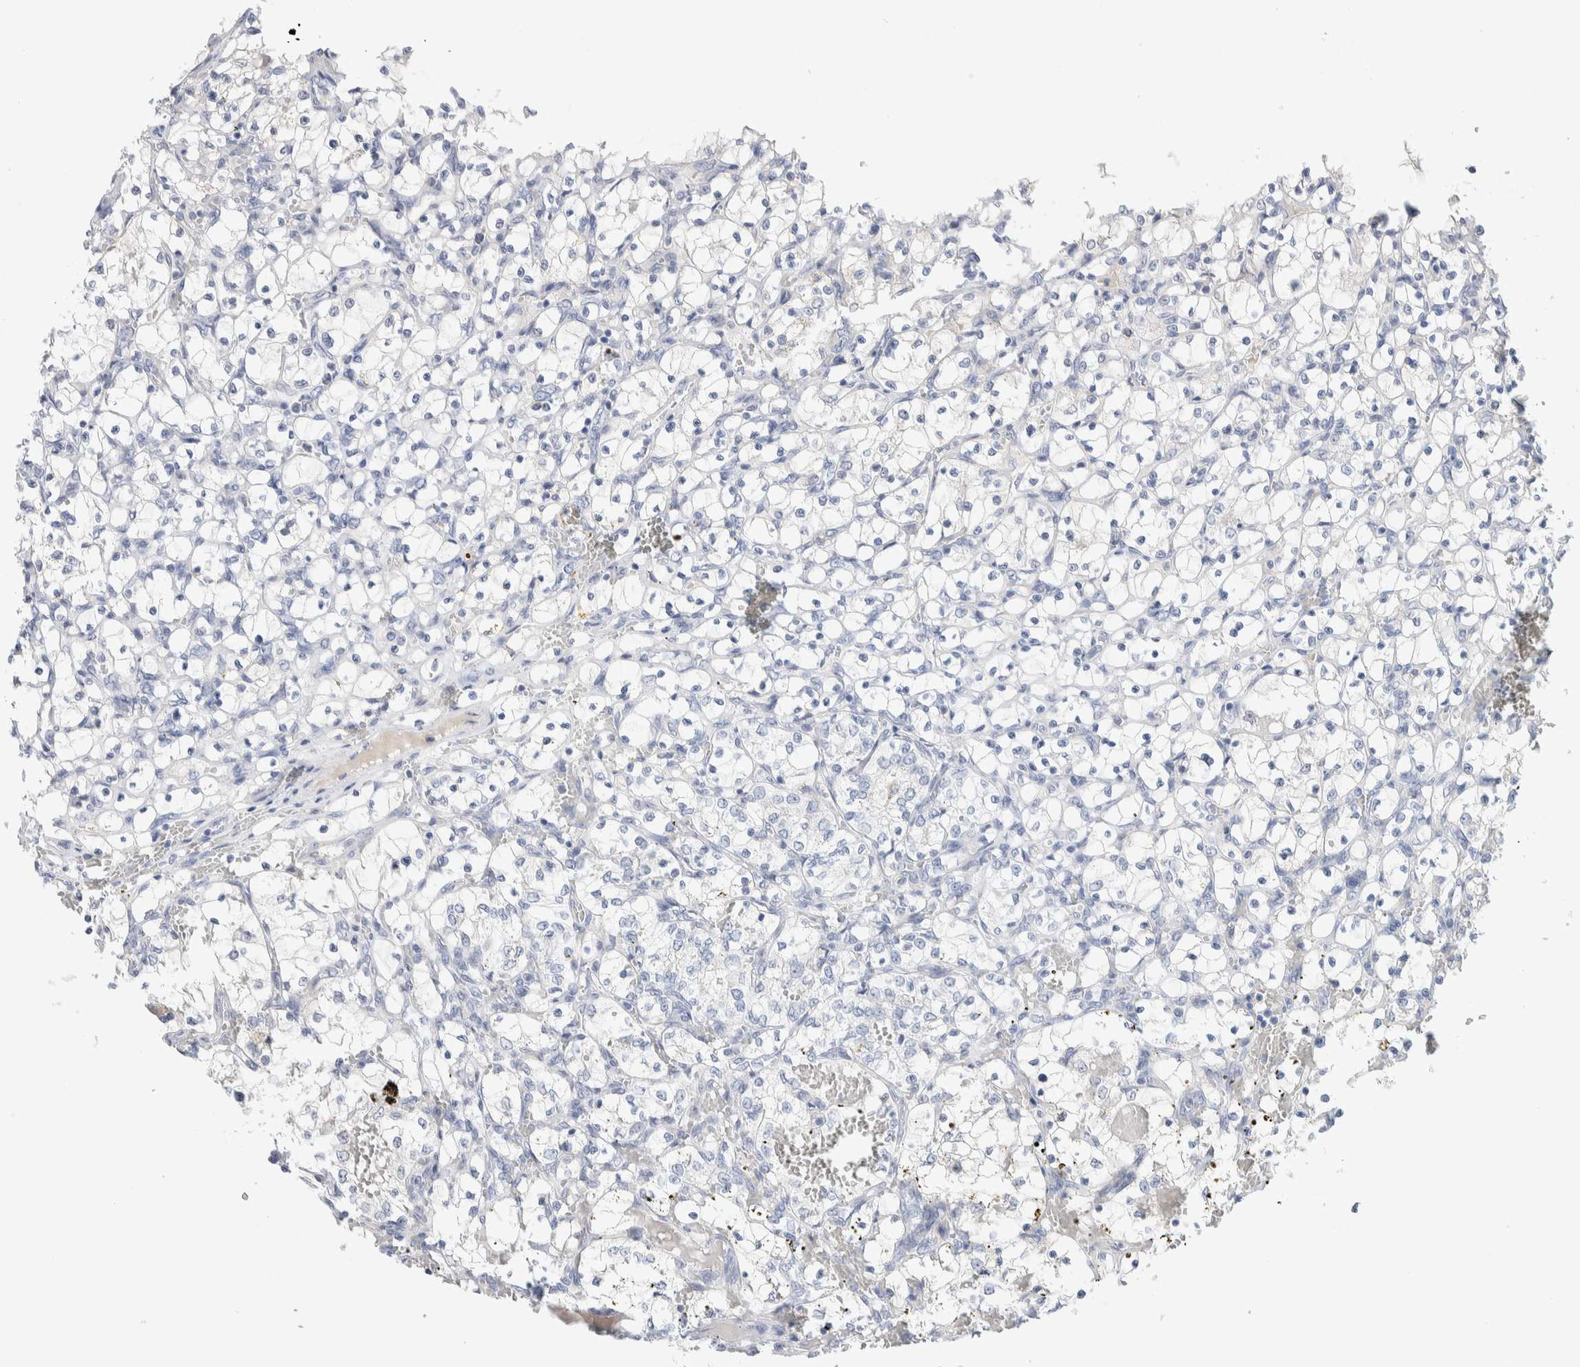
{"staining": {"intensity": "negative", "quantity": "none", "location": "none"}, "tissue": "renal cancer", "cell_type": "Tumor cells", "image_type": "cancer", "snomed": [{"axis": "morphology", "description": "Adenocarcinoma, NOS"}, {"axis": "topography", "description": "Kidney"}], "caption": "Immunohistochemistry (IHC) histopathology image of neoplastic tissue: human renal cancer stained with DAB (3,3'-diaminobenzidine) displays no significant protein staining in tumor cells. The staining was performed using DAB to visualize the protein expression in brown, while the nuclei were stained in blue with hematoxylin (Magnification: 20x).", "gene": "DNAJB6", "patient": {"sex": "female", "age": 69}}